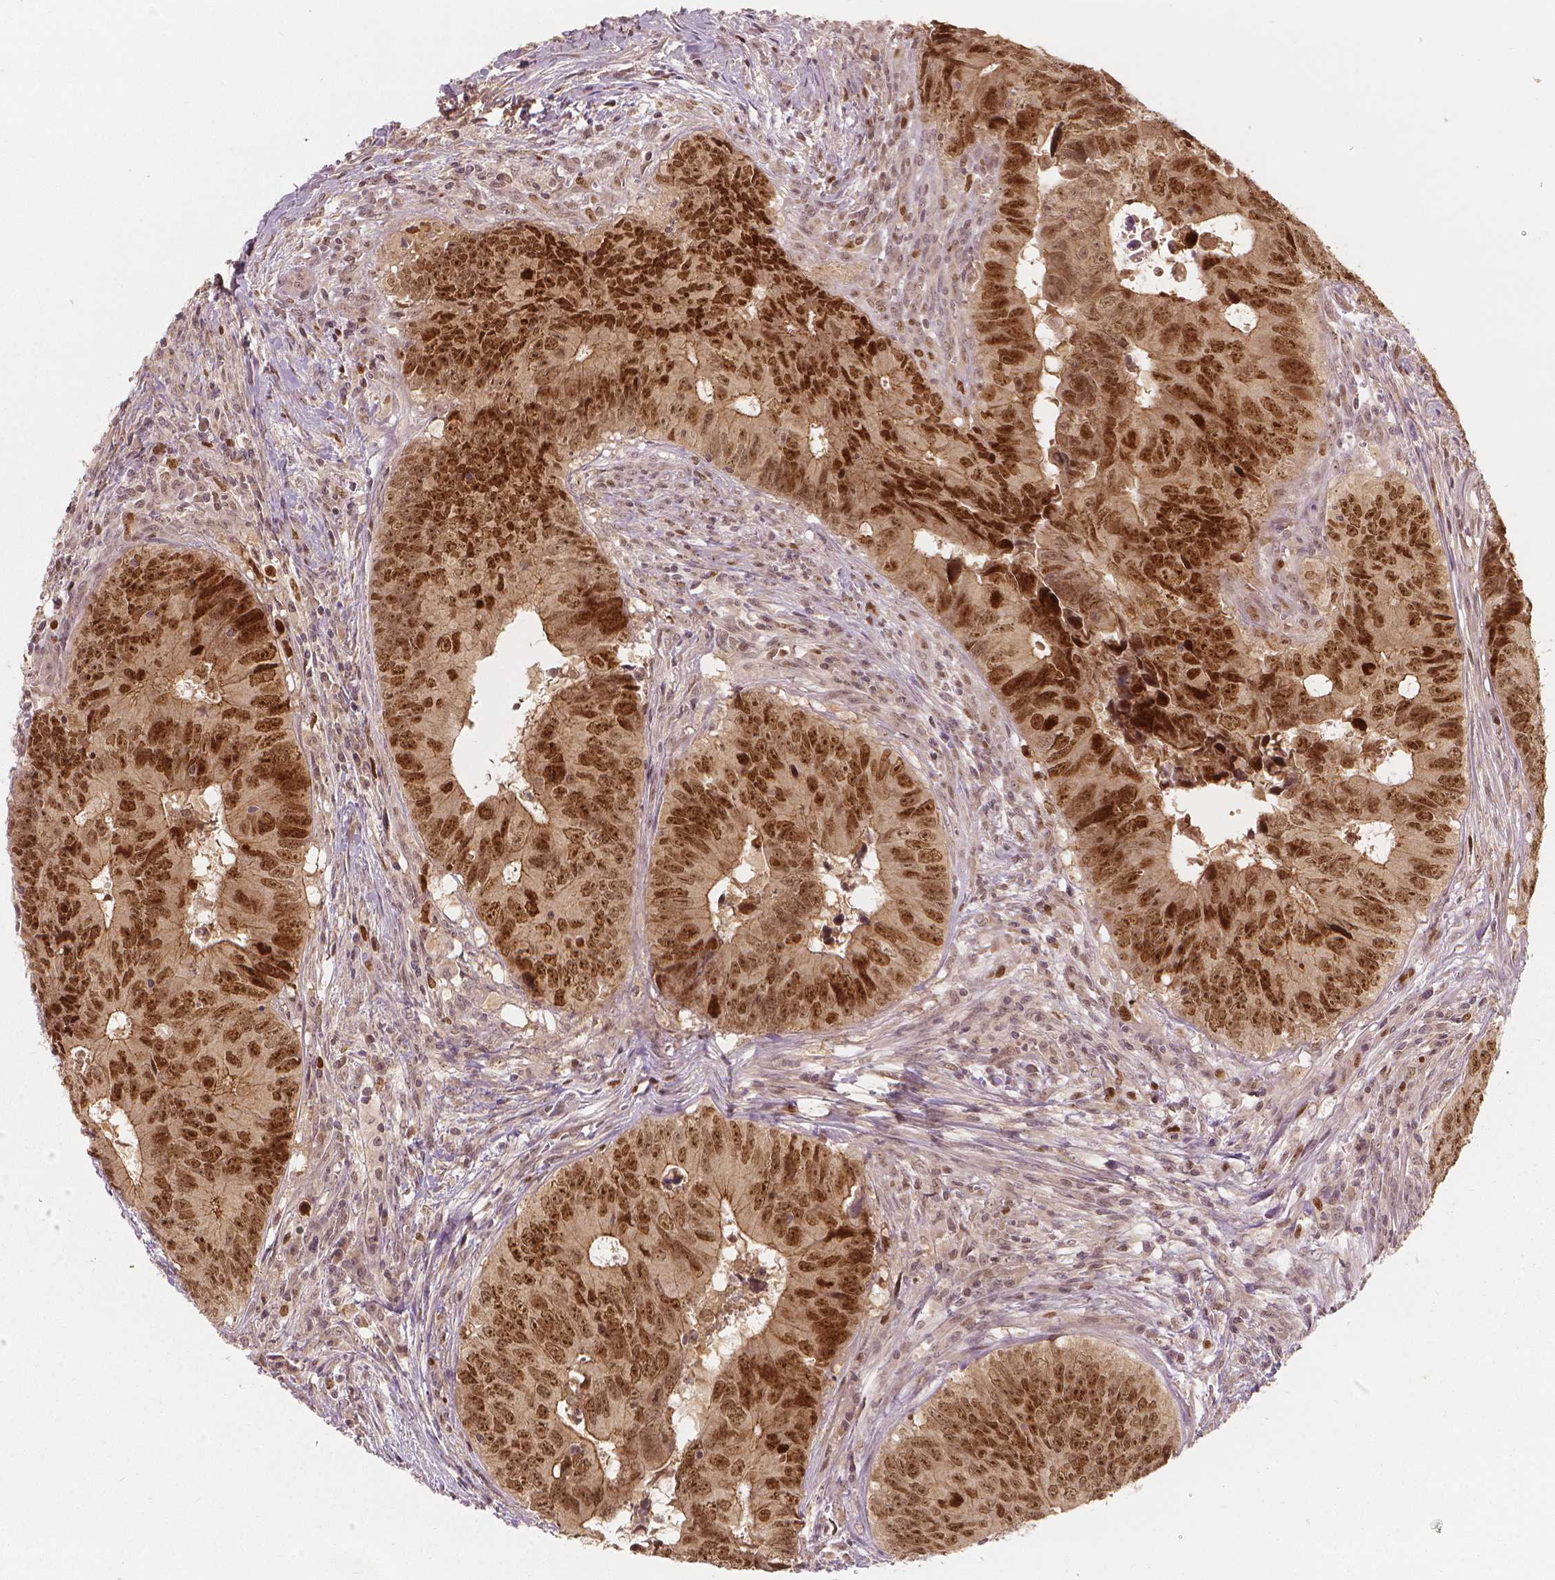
{"staining": {"intensity": "moderate", "quantity": ">75%", "location": "nuclear"}, "tissue": "colorectal cancer", "cell_type": "Tumor cells", "image_type": "cancer", "snomed": [{"axis": "morphology", "description": "Adenocarcinoma, NOS"}, {"axis": "topography", "description": "Colon"}], "caption": "Protein analysis of colorectal adenocarcinoma tissue reveals moderate nuclear expression in about >75% of tumor cells.", "gene": "NSD2", "patient": {"sex": "female", "age": 82}}